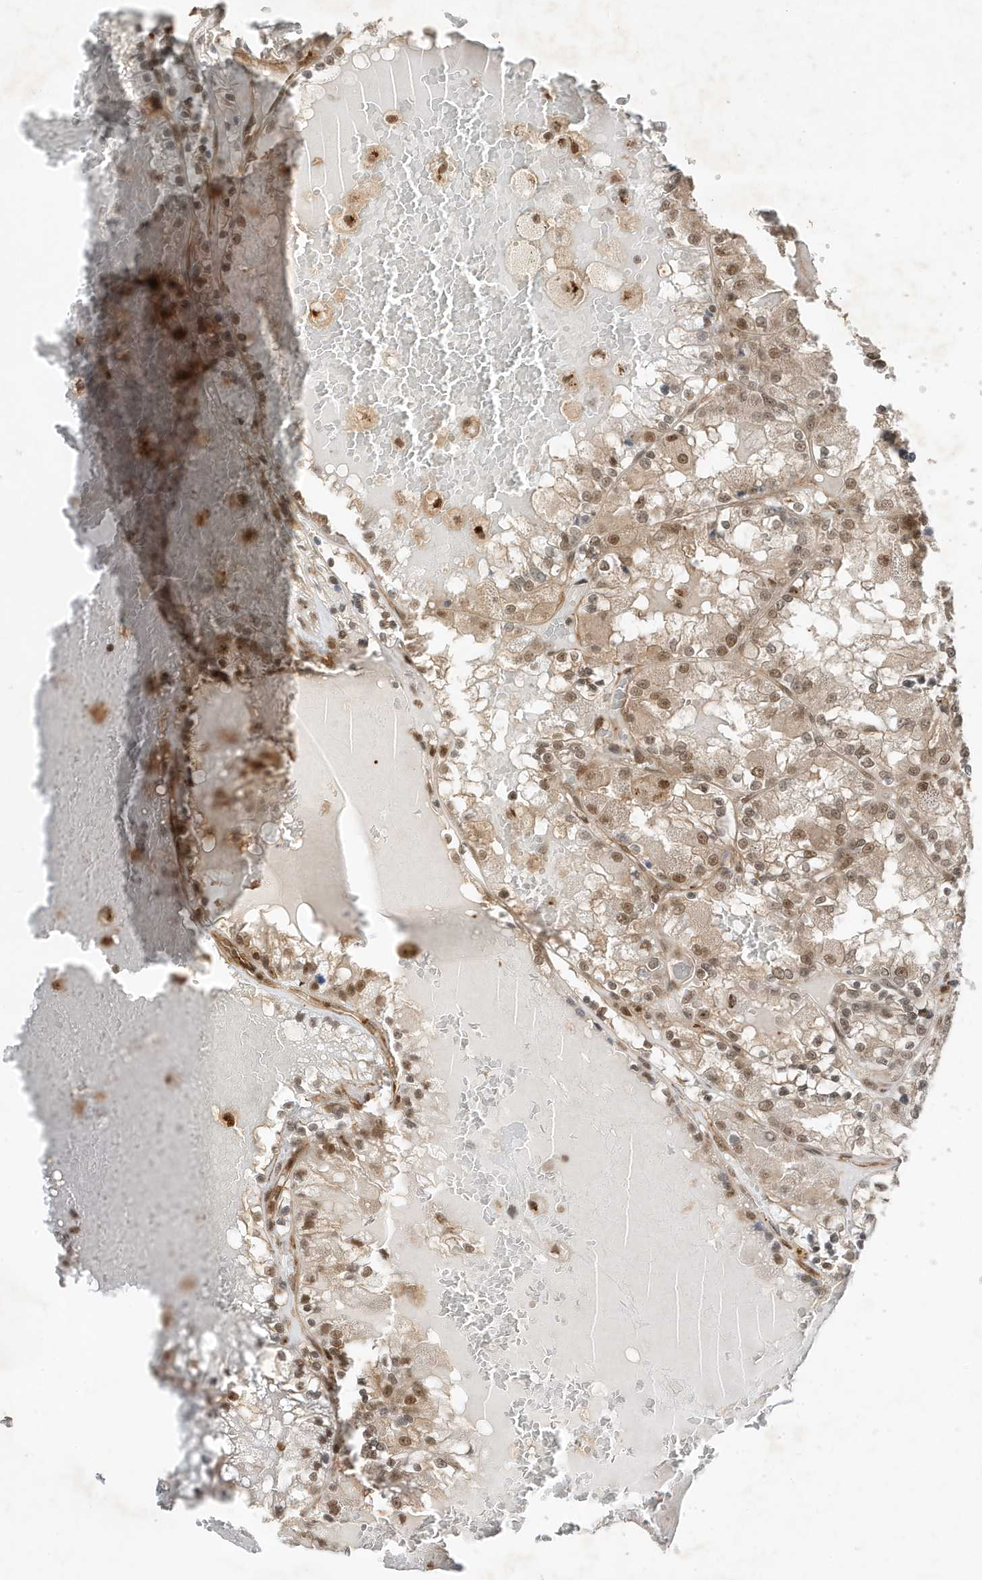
{"staining": {"intensity": "weak", "quantity": "25%-75%", "location": "cytoplasmic/membranous,nuclear"}, "tissue": "renal cancer", "cell_type": "Tumor cells", "image_type": "cancer", "snomed": [{"axis": "morphology", "description": "Adenocarcinoma, NOS"}, {"axis": "topography", "description": "Kidney"}], "caption": "The image reveals a brown stain indicating the presence of a protein in the cytoplasmic/membranous and nuclear of tumor cells in adenocarcinoma (renal). (DAB IHC with brightfield microscopy, high magnification).", "gene": "MAST3", "patient": {"sex": "female", "age": 56}}